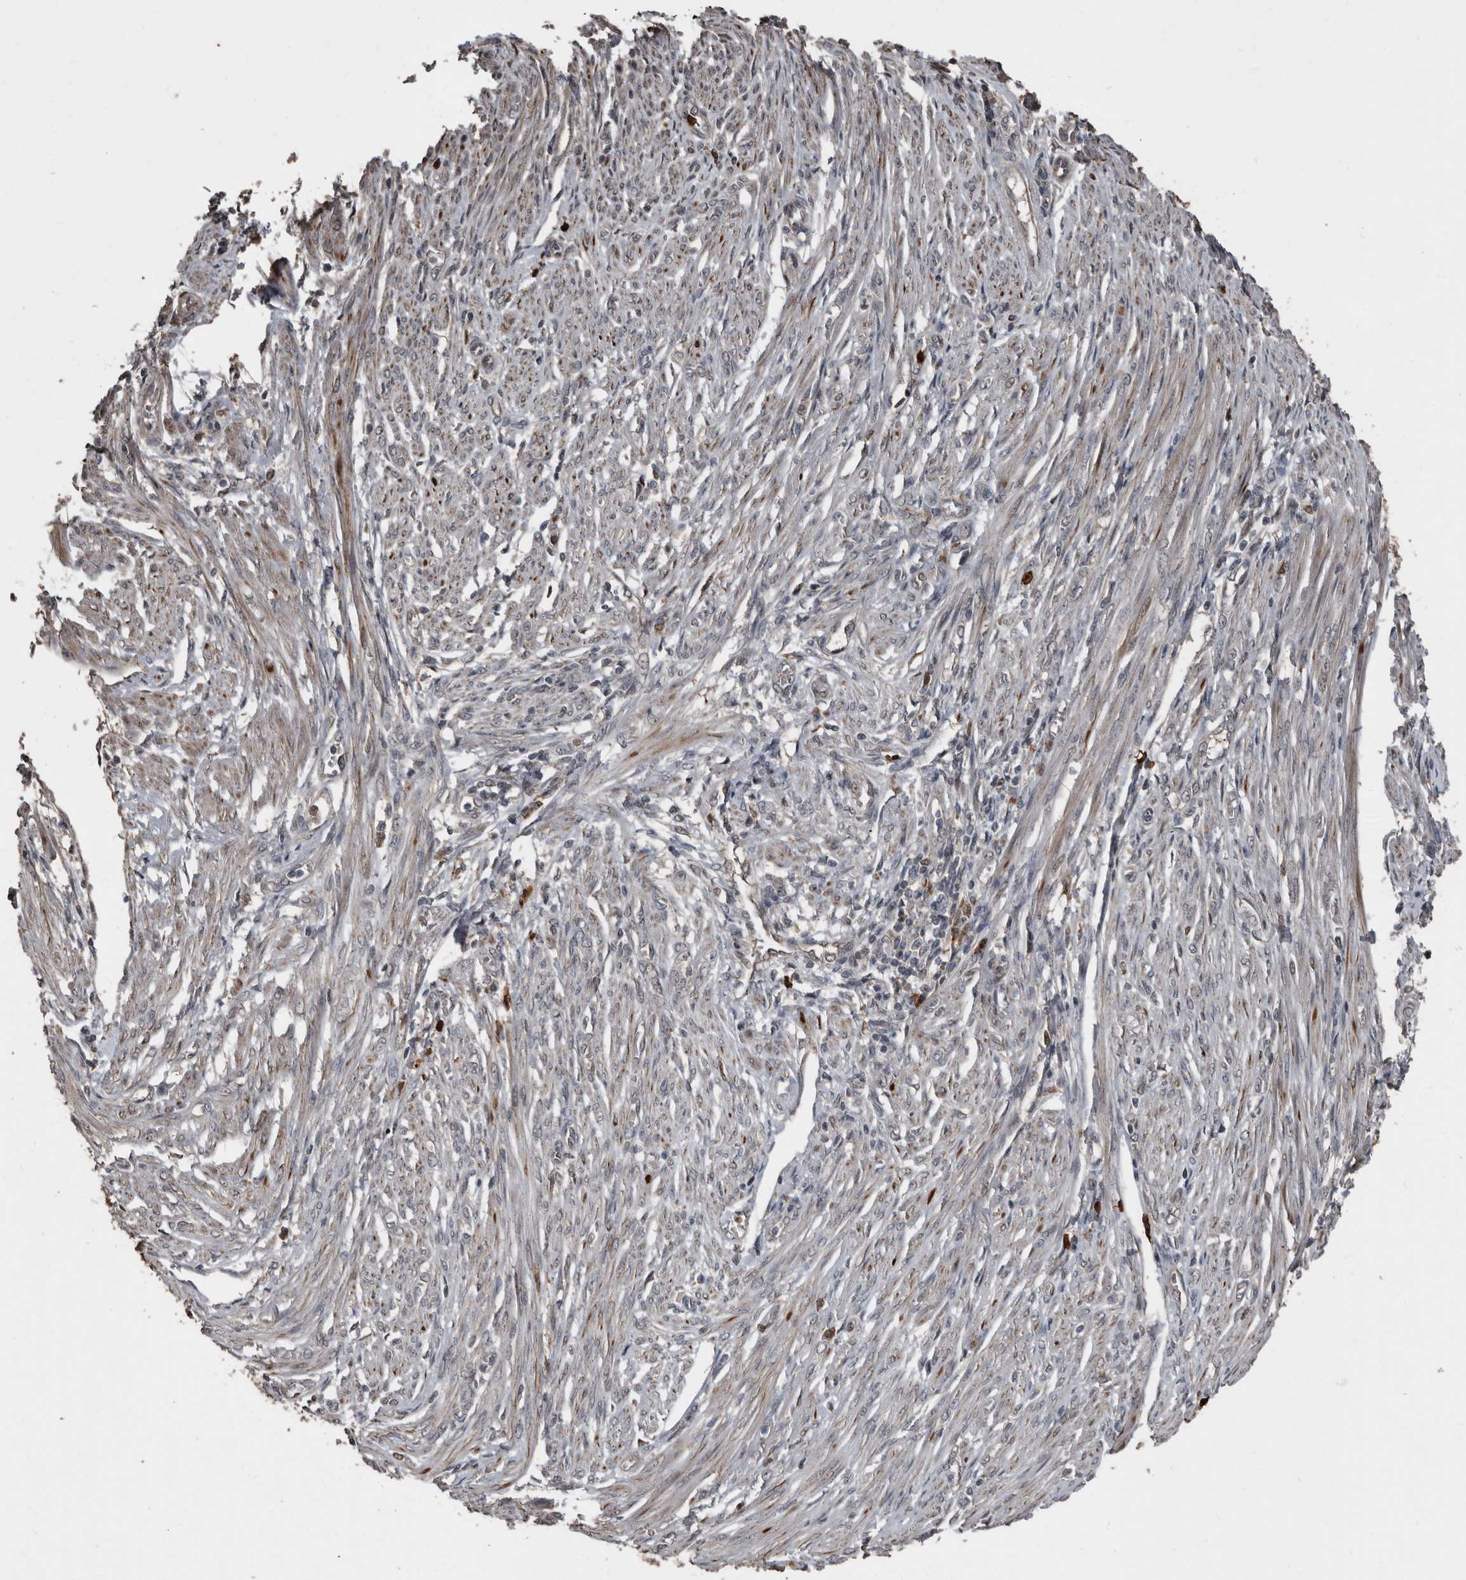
{"staining": {"intensity": "negative", "quantity": "none", "location": "none"}, "tissue": "endometrial cancer", "cell_type": "Tumor cells", "image_type": "cancer", "snomed": [{"axis": "morphology", "description": "Adenocarcinoma, NOS"}, {"axis": "topography", "description": "Endometrium"}], "caption": "Micrograph shows no significant protein positivity in tumor cells of endometrial adenocarcinoma. (Stains: DAB (3,3'-diaminobenzidine) immunohistochemistry with hematoxylin counter stain, Microscopy: brightfield microscopy at high magnification).", "gene": "FSBP", "patient": {"sex": "female", "age": 51}}